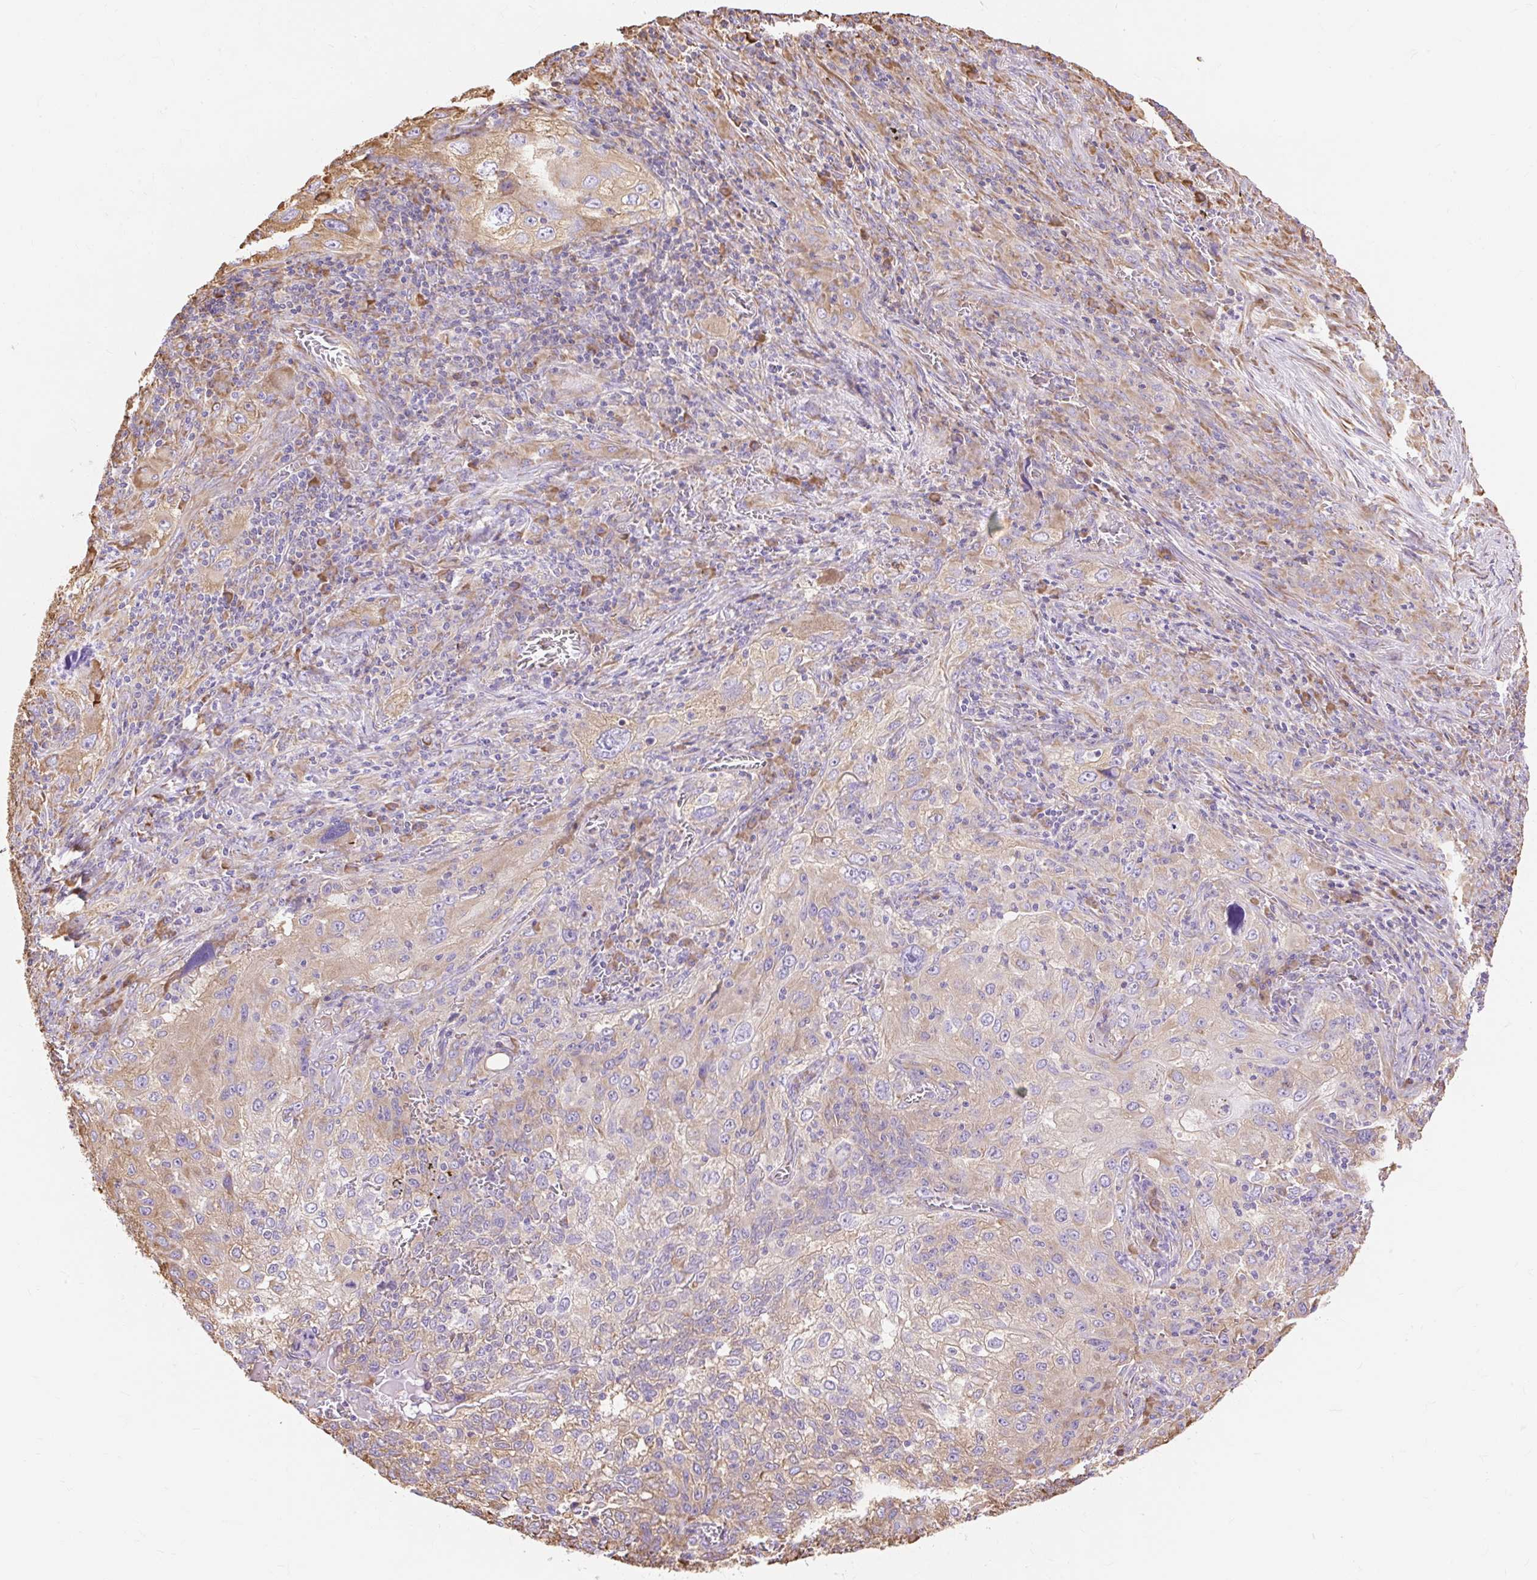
{"staining": {"intensity": "weak", "quantity": ">75%", "location": "cytoplasmic/membranous"}, "tissue": "lung cancer", "cell_type": "Tumor cells", "image_type": "cancer", "snomed": [{"axis": "morphology", "description": "Squamous cell carcinoma, NOS"}, {"axis": "topography", "description": "Lung"}], "caption": "Immunohistochemical staining of human squamous cell carcinoma (lung) shows weak cytoplasmic/membranous protein expression in about >75% of tumor cells.", "gene": "RPS17", "patient": {"sex": "female", "age": 69}}